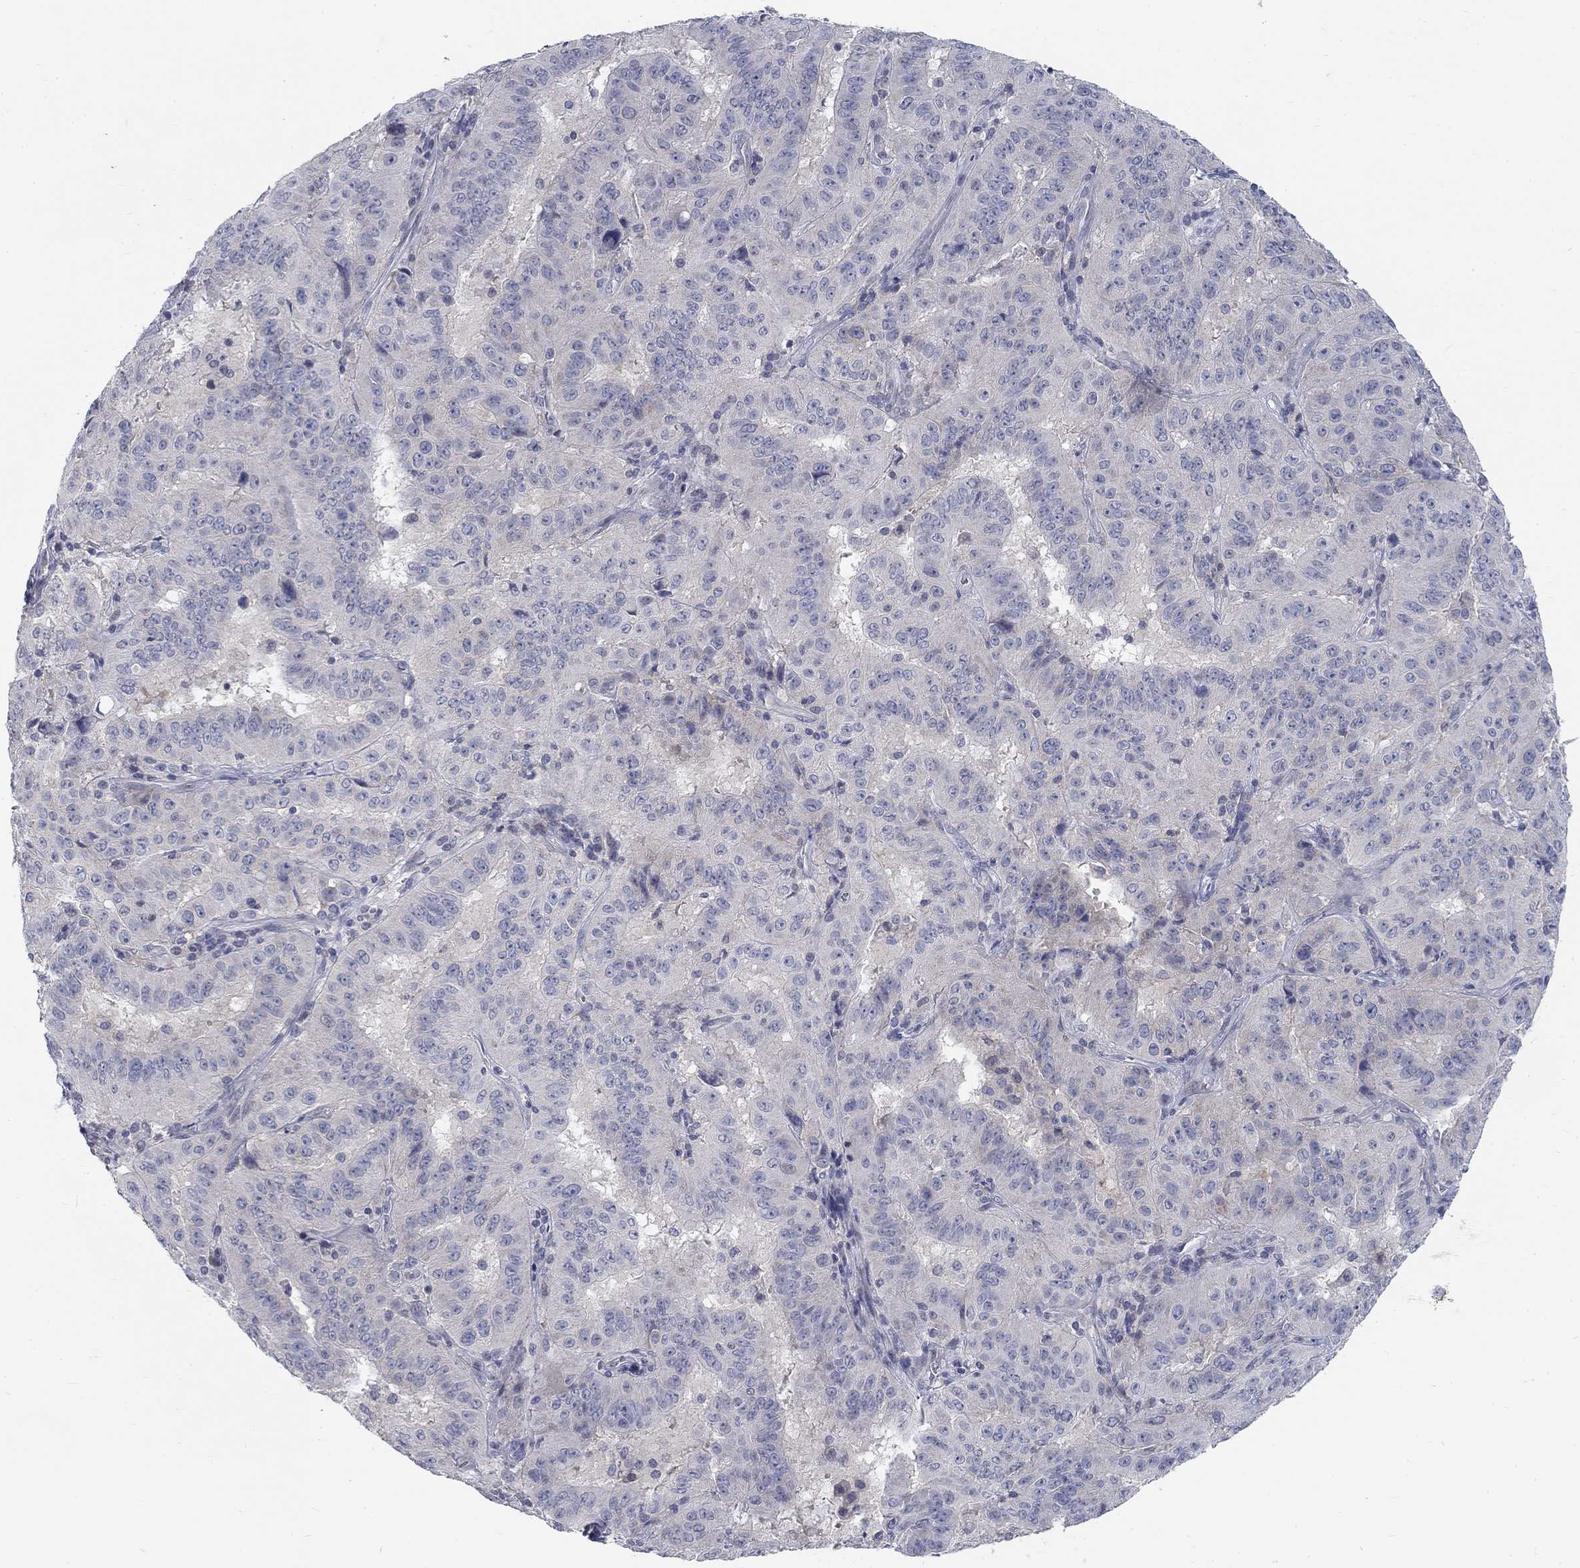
{"staining": {"intensity": "negative", "quantity": "none", "location": "none"}, "tissue": "pancreatic cancer", "cell_type": "Tumor cells", "image_type": "cancer", "snomed": [{"axis": "morphology", "description": "Adenocarcinoma, NOS"}, {"axis": "topography", "description": "Pancreas"}], "caption": "This is a image of IHC staining of pancreatic adenocarcinoma, which shows no expression in tumor cells.", "gene": "ATP1A3", "patient": {"sex": "male", "age": 63}}